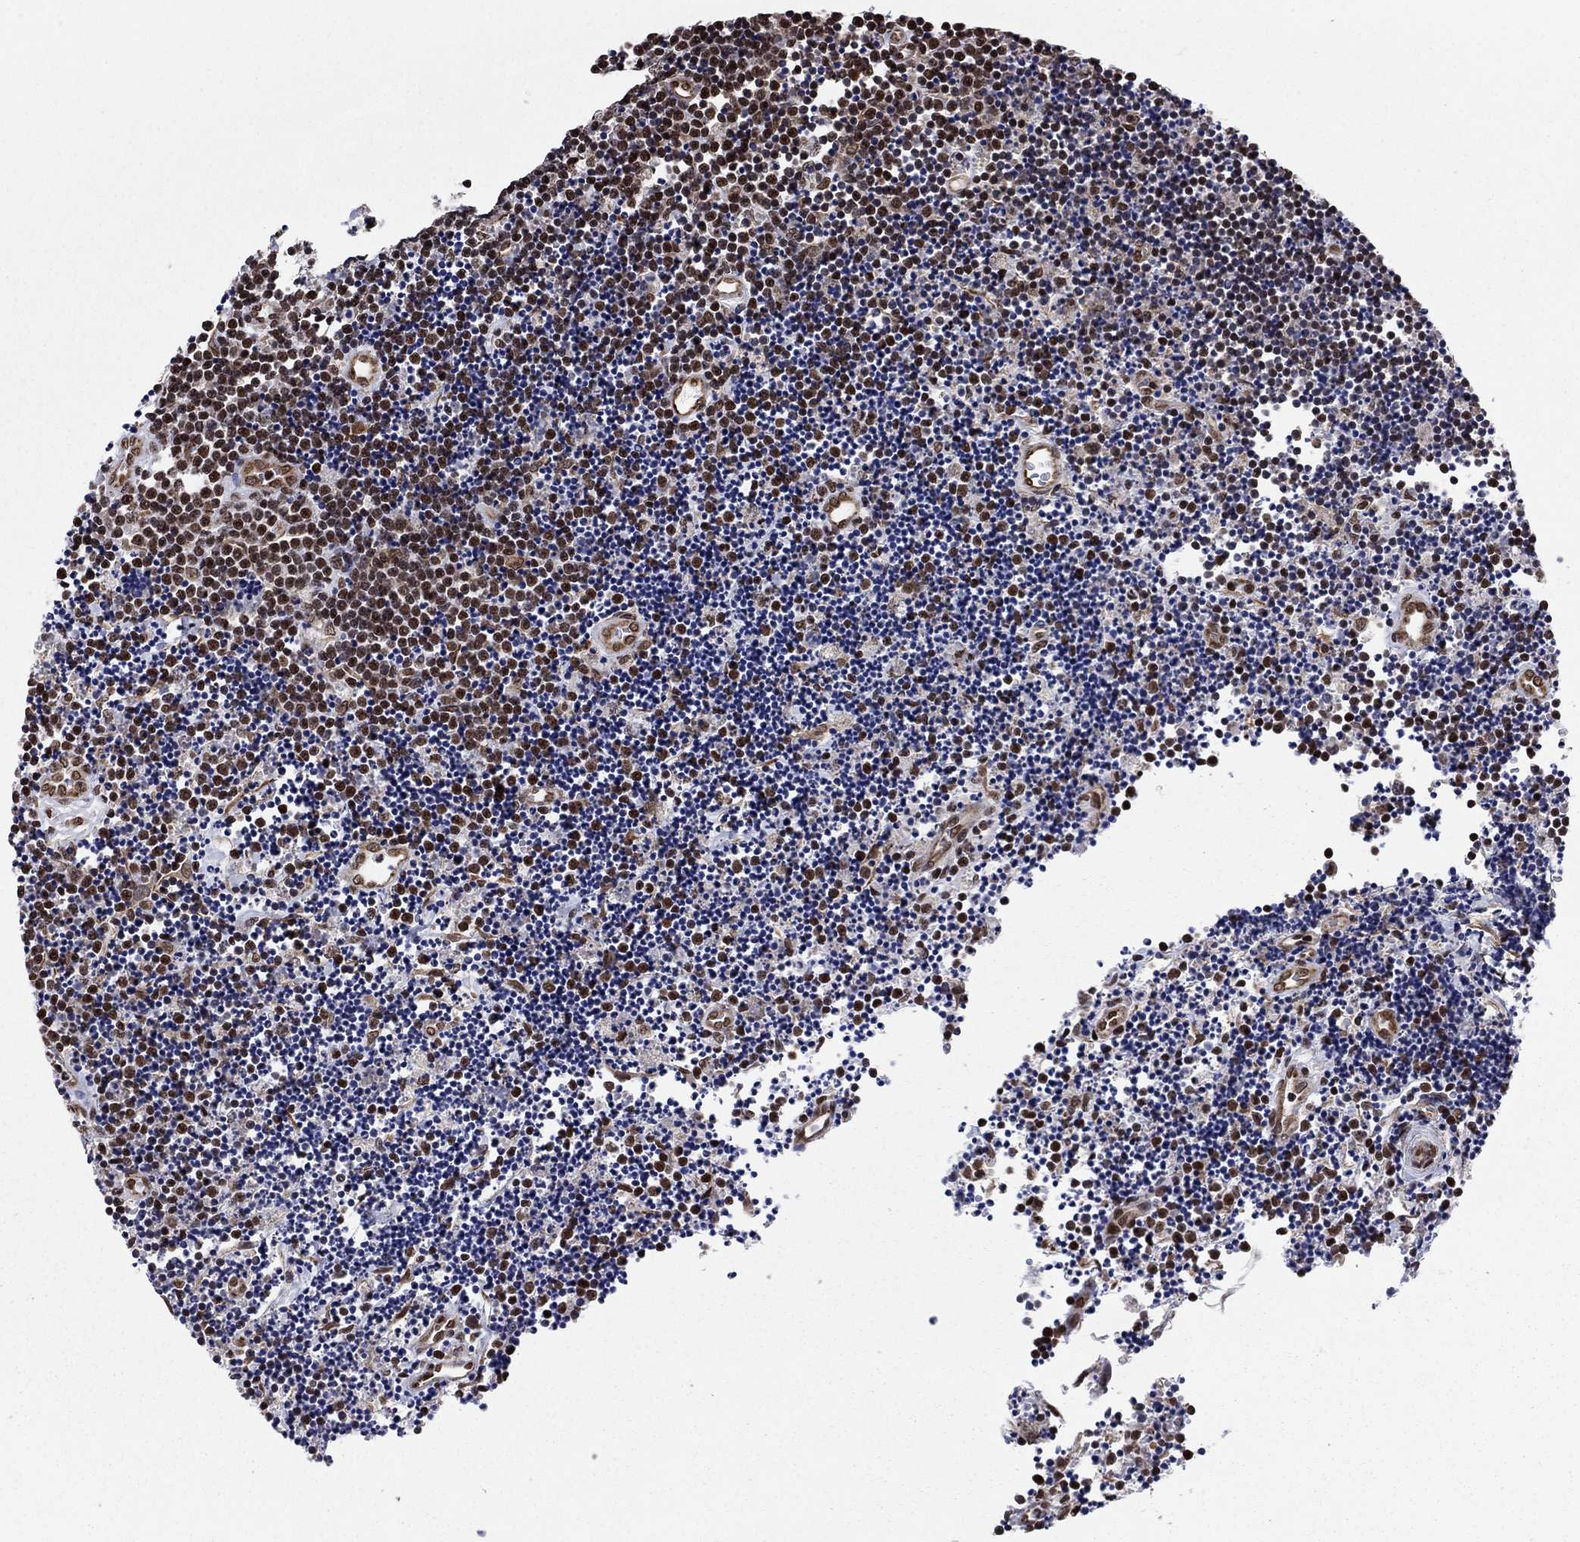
{"staining": {"intensity": "moderate", "quantity": "25%-75%", "location": "nuclear"}, "tissue": "lymphoma", "cell_type": "Tumor cells", "image_type": "cancer", "snomed": [{"axis": "morphology", "description": "Malignant lymphoma, non-Hodgkin's type, Low grade"}, {"axis": "topography", "description": "Brain"}], "caption": "The immunohistochemical stain shows moderate nuclear expression in tumor cells of lymphoma tissue.", "gene": "N4BP2", "patient": {"sex": "female", "age": 66}}